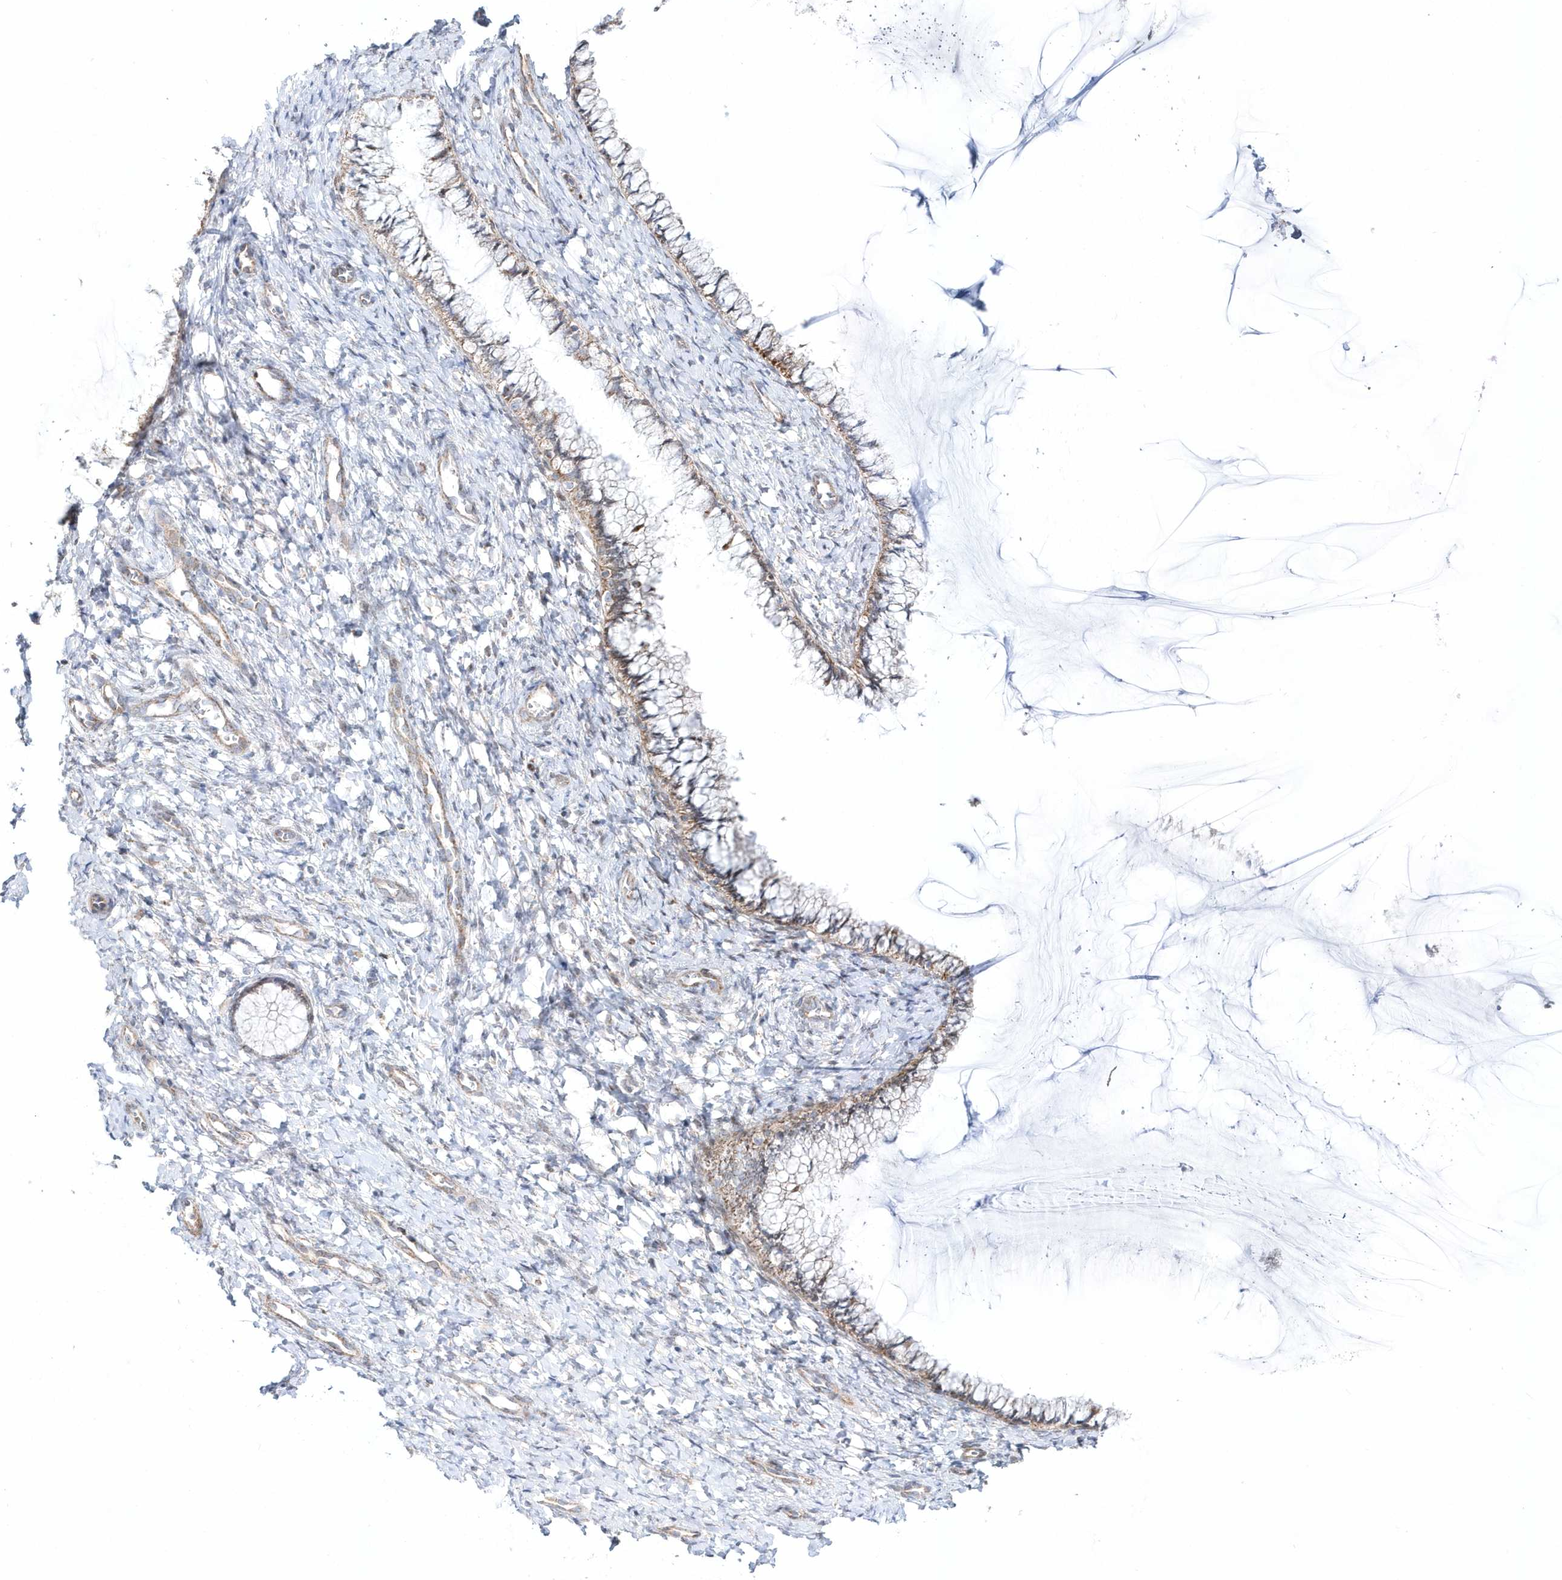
{"staining": {"intensity": "weak", "quantity": "25%-75%", "location": "cytoplasmic/membranous"}, "tissue": "cervix", "cell_type": "Glandular cells", "image_type": "normal", "snomed": [{"axis": "morphology", "description": "Normal tissue, NOS"}, {"axis": "morphology", "description": "Adenocarcinoma, NOS"}, {"axis": "topography", "description": "Cervix"}], "caption": "Immunohistochemical staining of normal human cervix reveals low levels of weak cytoplasmic/membranous expression in about 25%-75% of glandular cells.", "gene": "OPA1", "patient": {"sex": "female", "age": 29}}